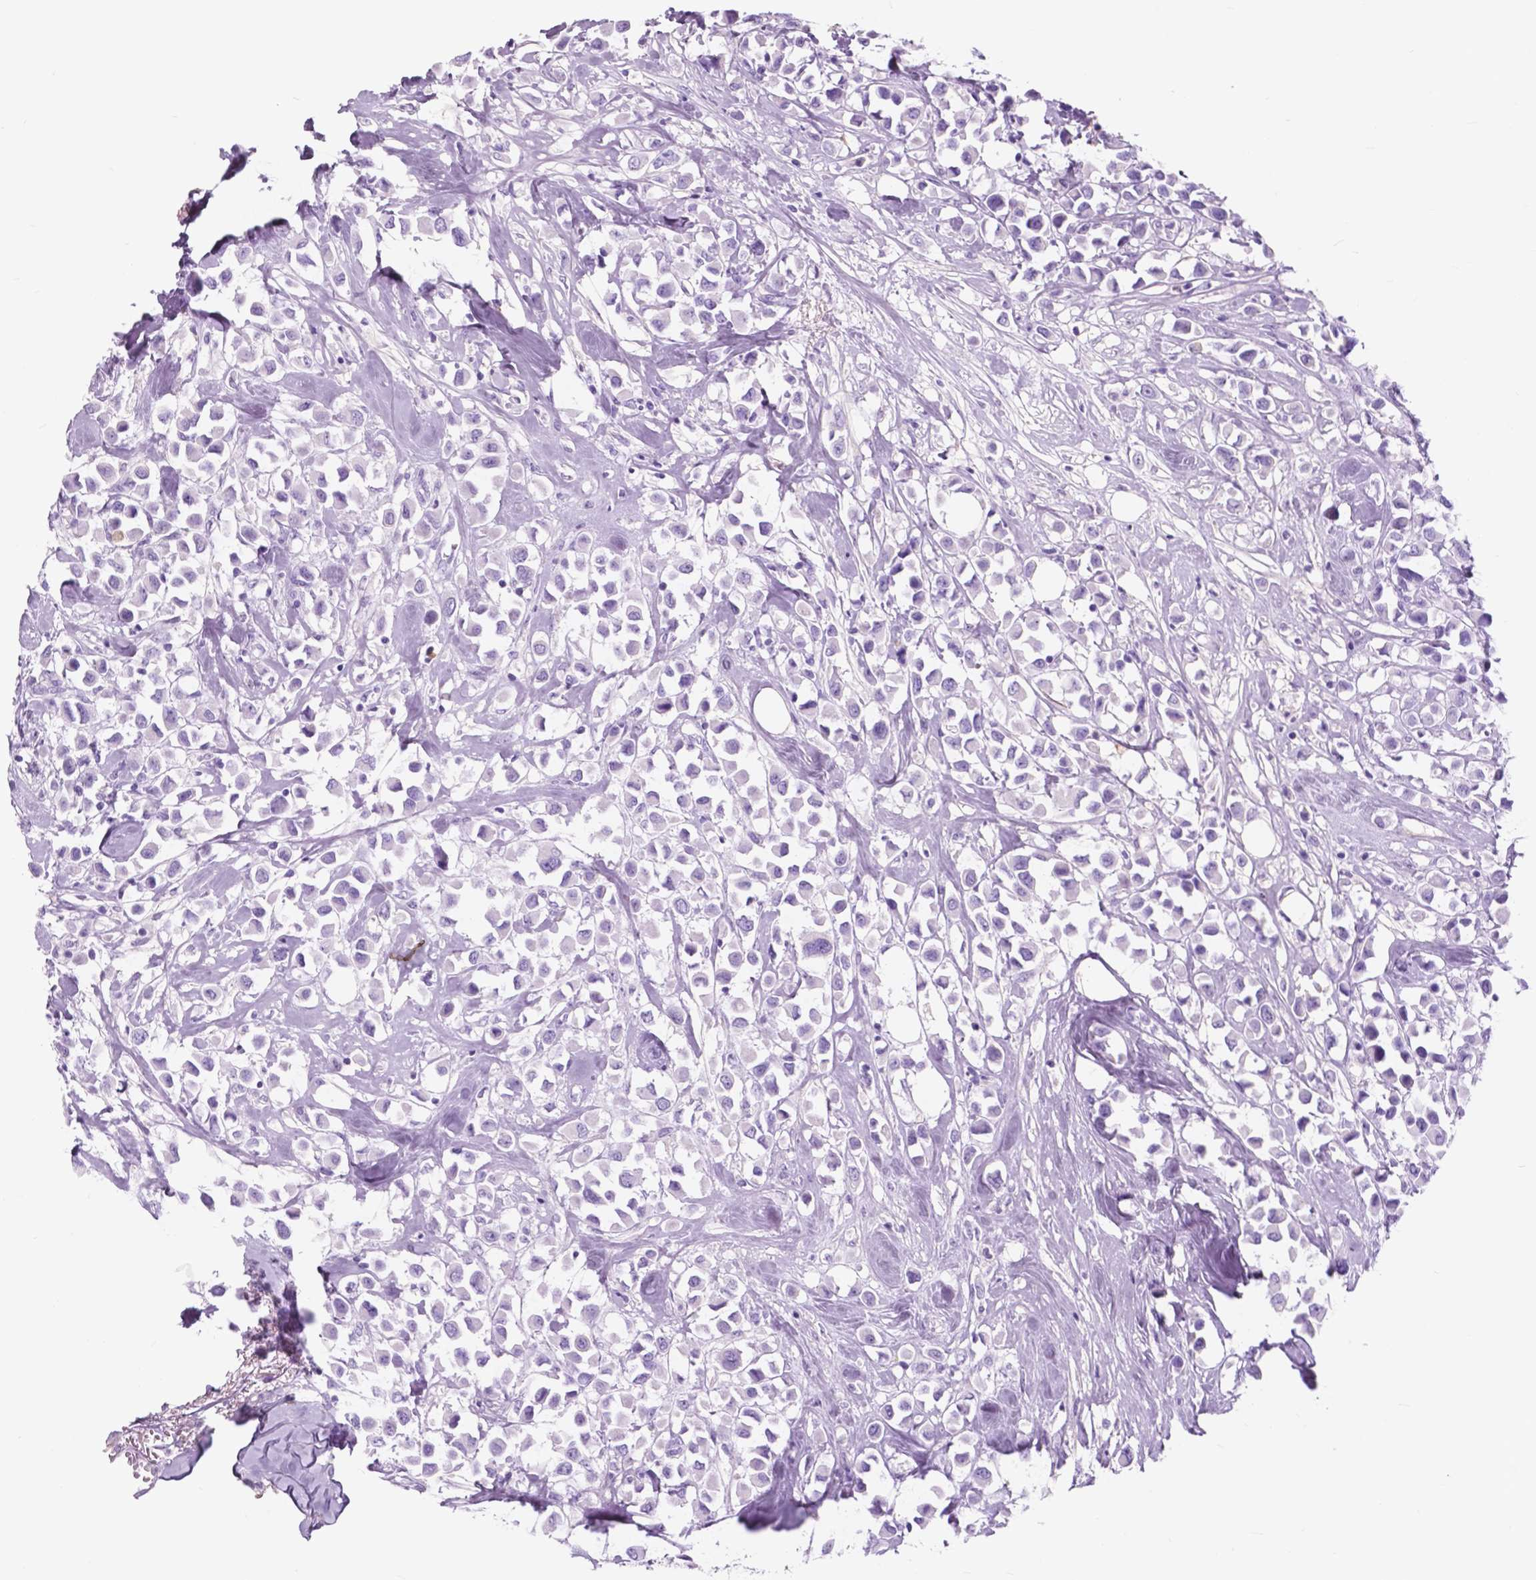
{"staining": {"intensity": "negative", "quantity": "none", "location": "none"}, "tissue": "breast cancer", "cell_type": "Tumor cells", "image_type": "cancer", "snomed": [{"axis": "morphology", "description": "Duct carcinoma"}, {"axis": "topography", "description": "Breast"}], "caption": "The image displays no significant positivity in tumor cells of intraductal carcinoma (breast).", "gene": "FXYD2", "patient": {"sex": "female", "age": 61}}